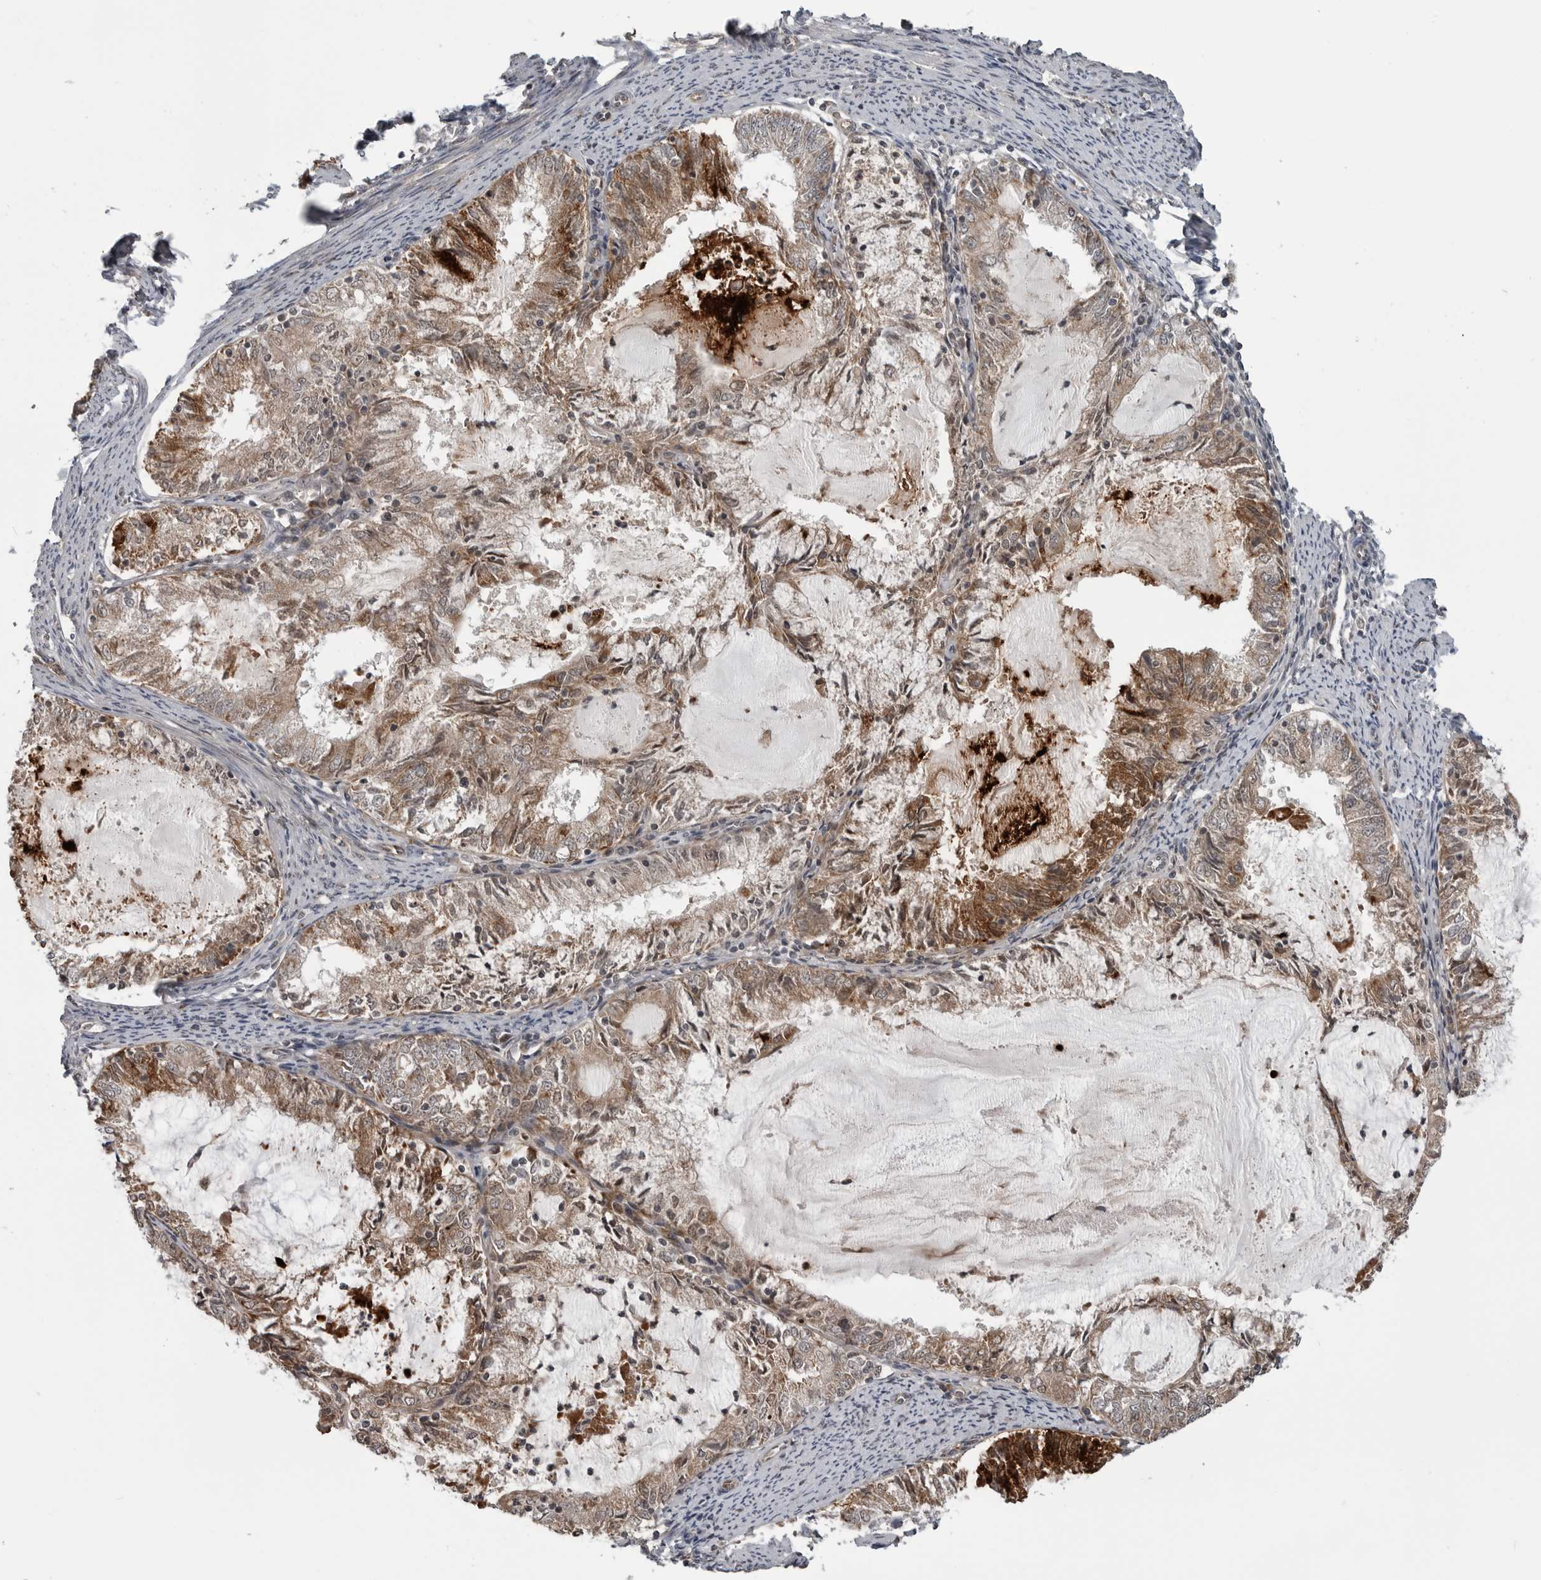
{"staining": {"intensity": "moderate", "quantity": "25%-75%", "location": "cytoplasmic/membranous"}, "tissue": "endometrial cancer", "cell_type": "Tumor cells", "image_type": "cancer", "snomed": [{"axis": "morphology", "description": "Adenocarcinoma, NOS"}, {"axis": "topography", "description": "Endometrium"}], "caption": "Endometrial cancer (adenocarcinoma) stained with IHC shows moderate cytoplasmic/membranous positivity in approximately 25%-75% of tumor cells. The protein is stained brown, and the nuclei are stained in blue (DAB (3,3'-diaminobenzidine) IHC with brightfield microscopy, high magnification).", "gene": "FAAP100", "patient": {"sex": "female", "age": 57}}